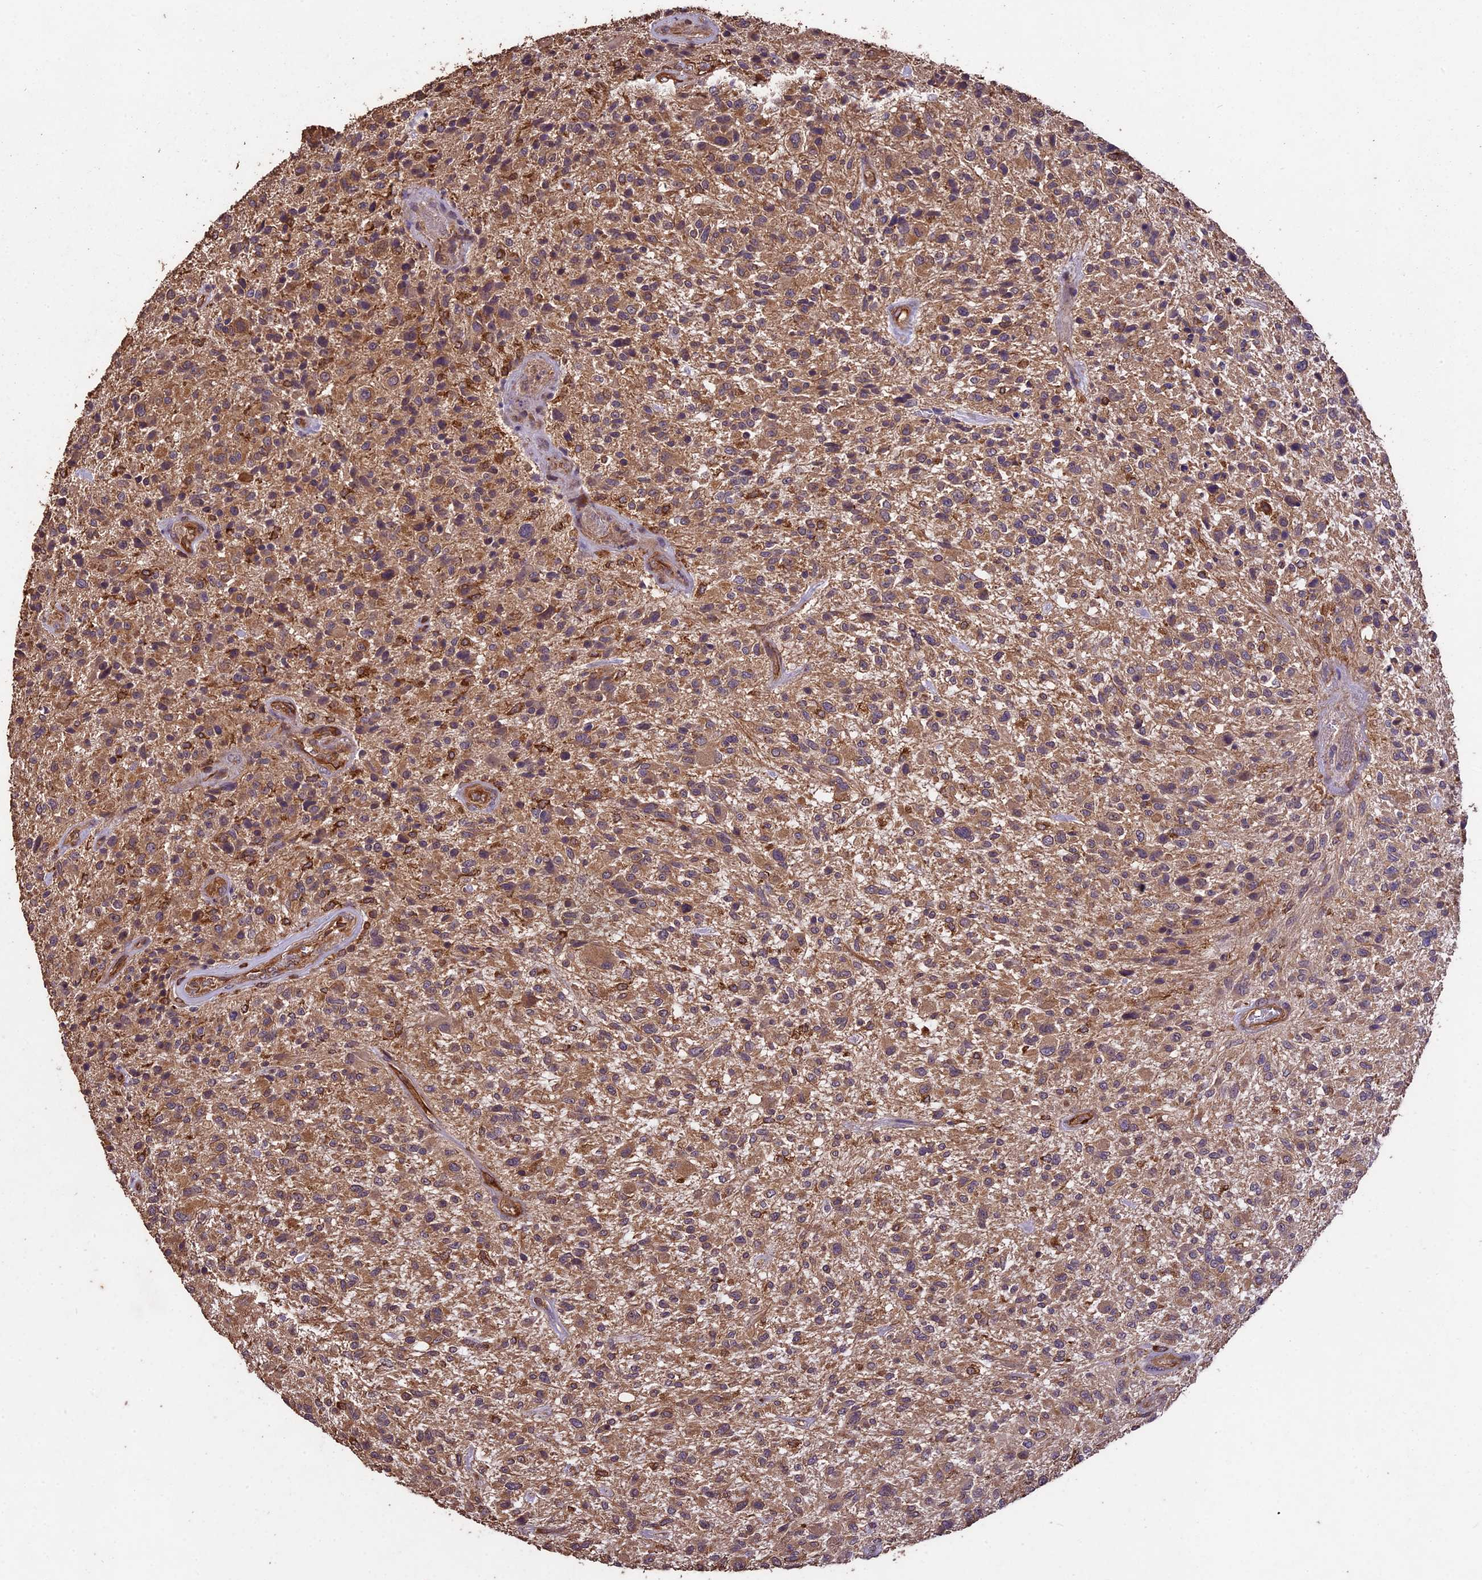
{"staining": {"intensity": "moderate", "quantity": ">75%", "location": "cytoplasmic/membranous"}, "tissue": "glioma", "cell_type": "Tumor cells", "image_type": "cancer", "snomed": [{"axis": "morphology", "description": "Glioma, malignant, High grade"}, {"axis": "topography", "description": "Brain"}], "caption": "Protein analysis of glioma tissue exhibits moderate cytoplasmic/membranous positivity in about >75% of tumor cells.", "gene": "TTLL10", "patient": {"sex": "male", "age": 47}}